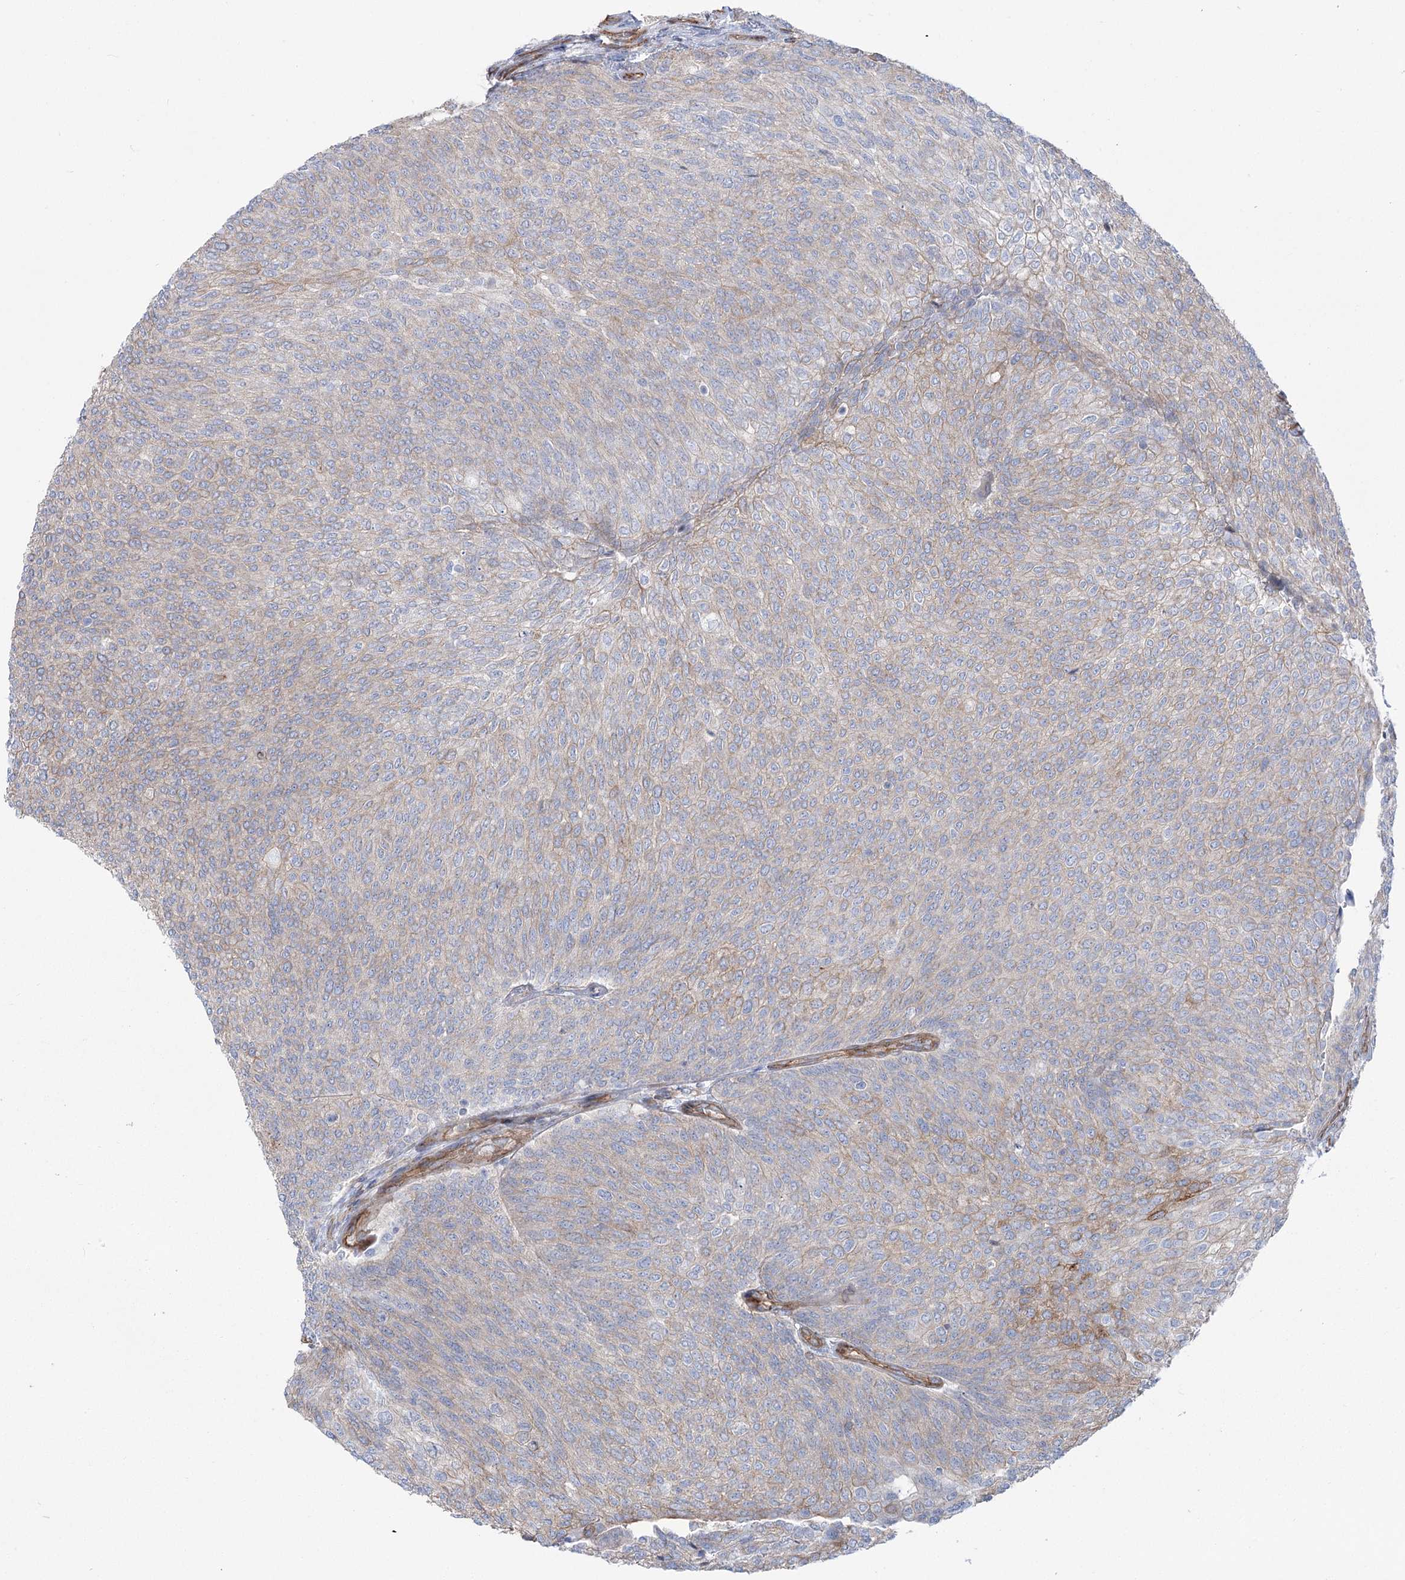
{"staining": {"intensity": "weak", "quantity": "25%-75%", "location": "cytoplasmic/membranous"}, "tissue": "urothelial cancer", "cell_type": "Tumor cells", "image_type": "cancer", "snomed": [{"axis": "morphology", "description": "Urothelial carcinoma, Low grade"}, {"axis": "topography", "description": "Urinary bladder"}], "caption": "Tumor cells reveal weak cytoplasmic/membranous positivity in approximately 25%-75% of cells in urothelial cancer.", "gene": "PLEKHA5", "patient": {"sex": "female", "age": 79}}